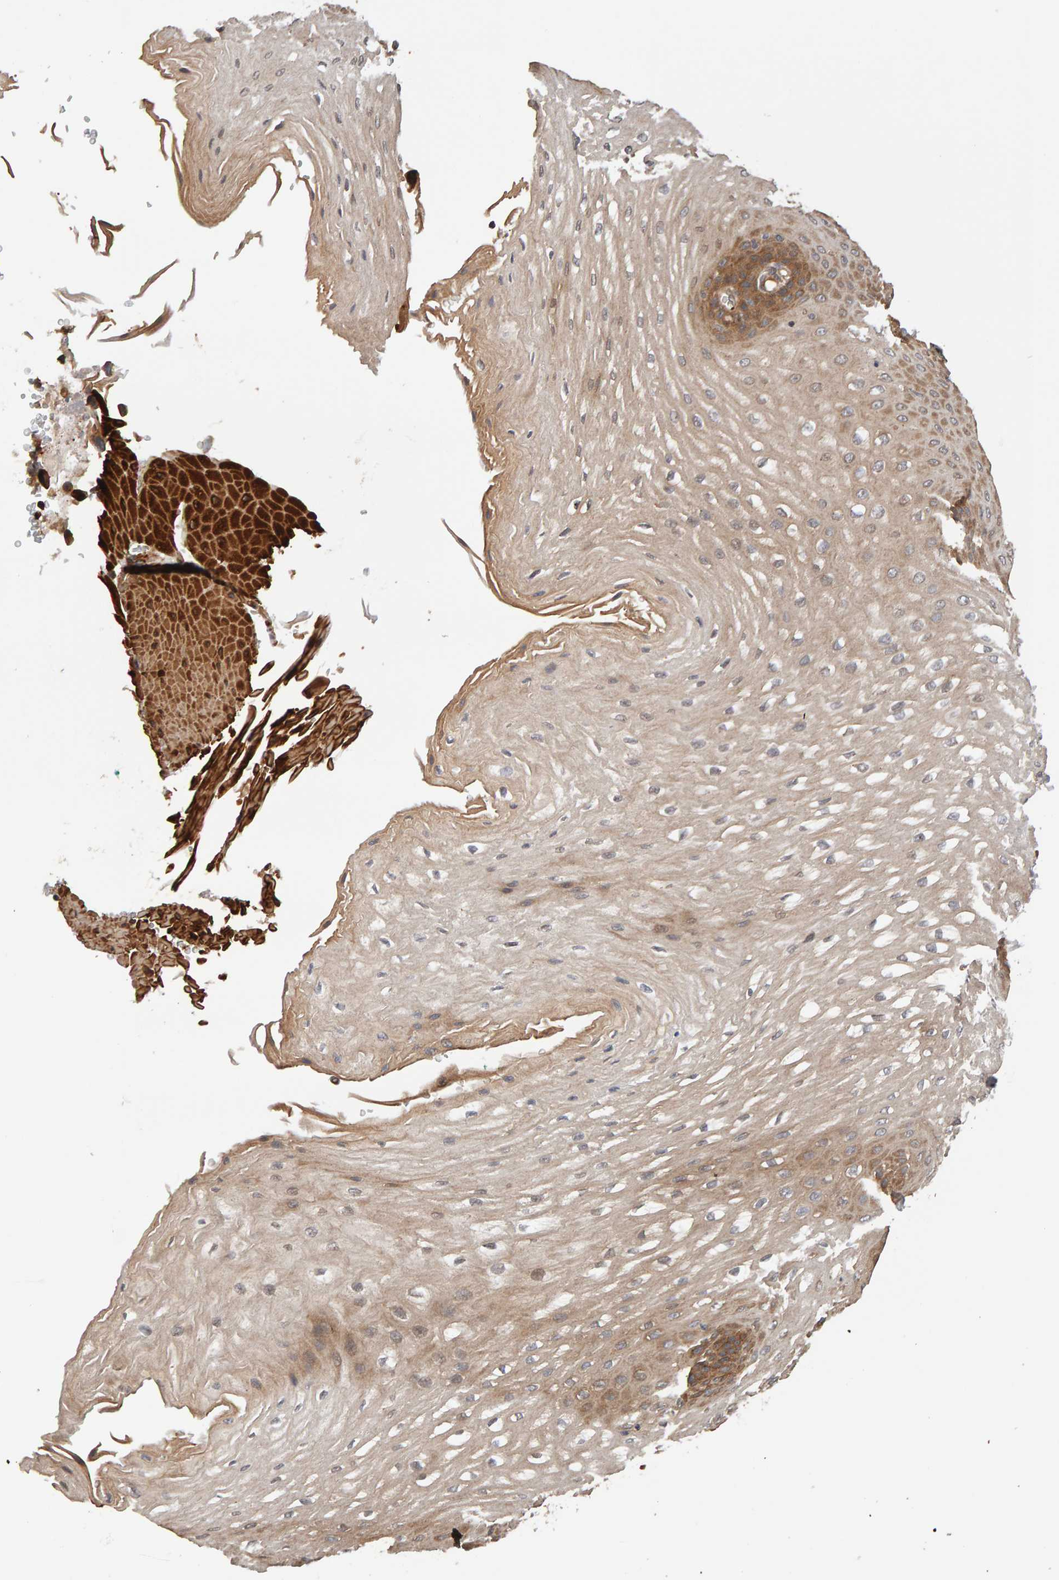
{"staining": {"intensity": "moderate", "quantity": "25%-75%", "location": "cytoplasmic/membranous"}, "tissue": "esophagus", "cell_type": "Squamous epithelial cells", "image_type": "normal", "snomed": [{"axis": "morphology", "description": "Normal tissue, NOS"}, {"axis": "topography", "description": "Esophagus"}], "caption": "Immunohistochemistry (IHC) photomicrograph of benign human esophagus stained for a protein (brown), which demonstrates medium levels of moderate cytoplasmic/membranous expression in about 25%-75% of squamous epithelial cells.", "gene": "SYNRG", "patient": {"sex": "male", "age": 54}}